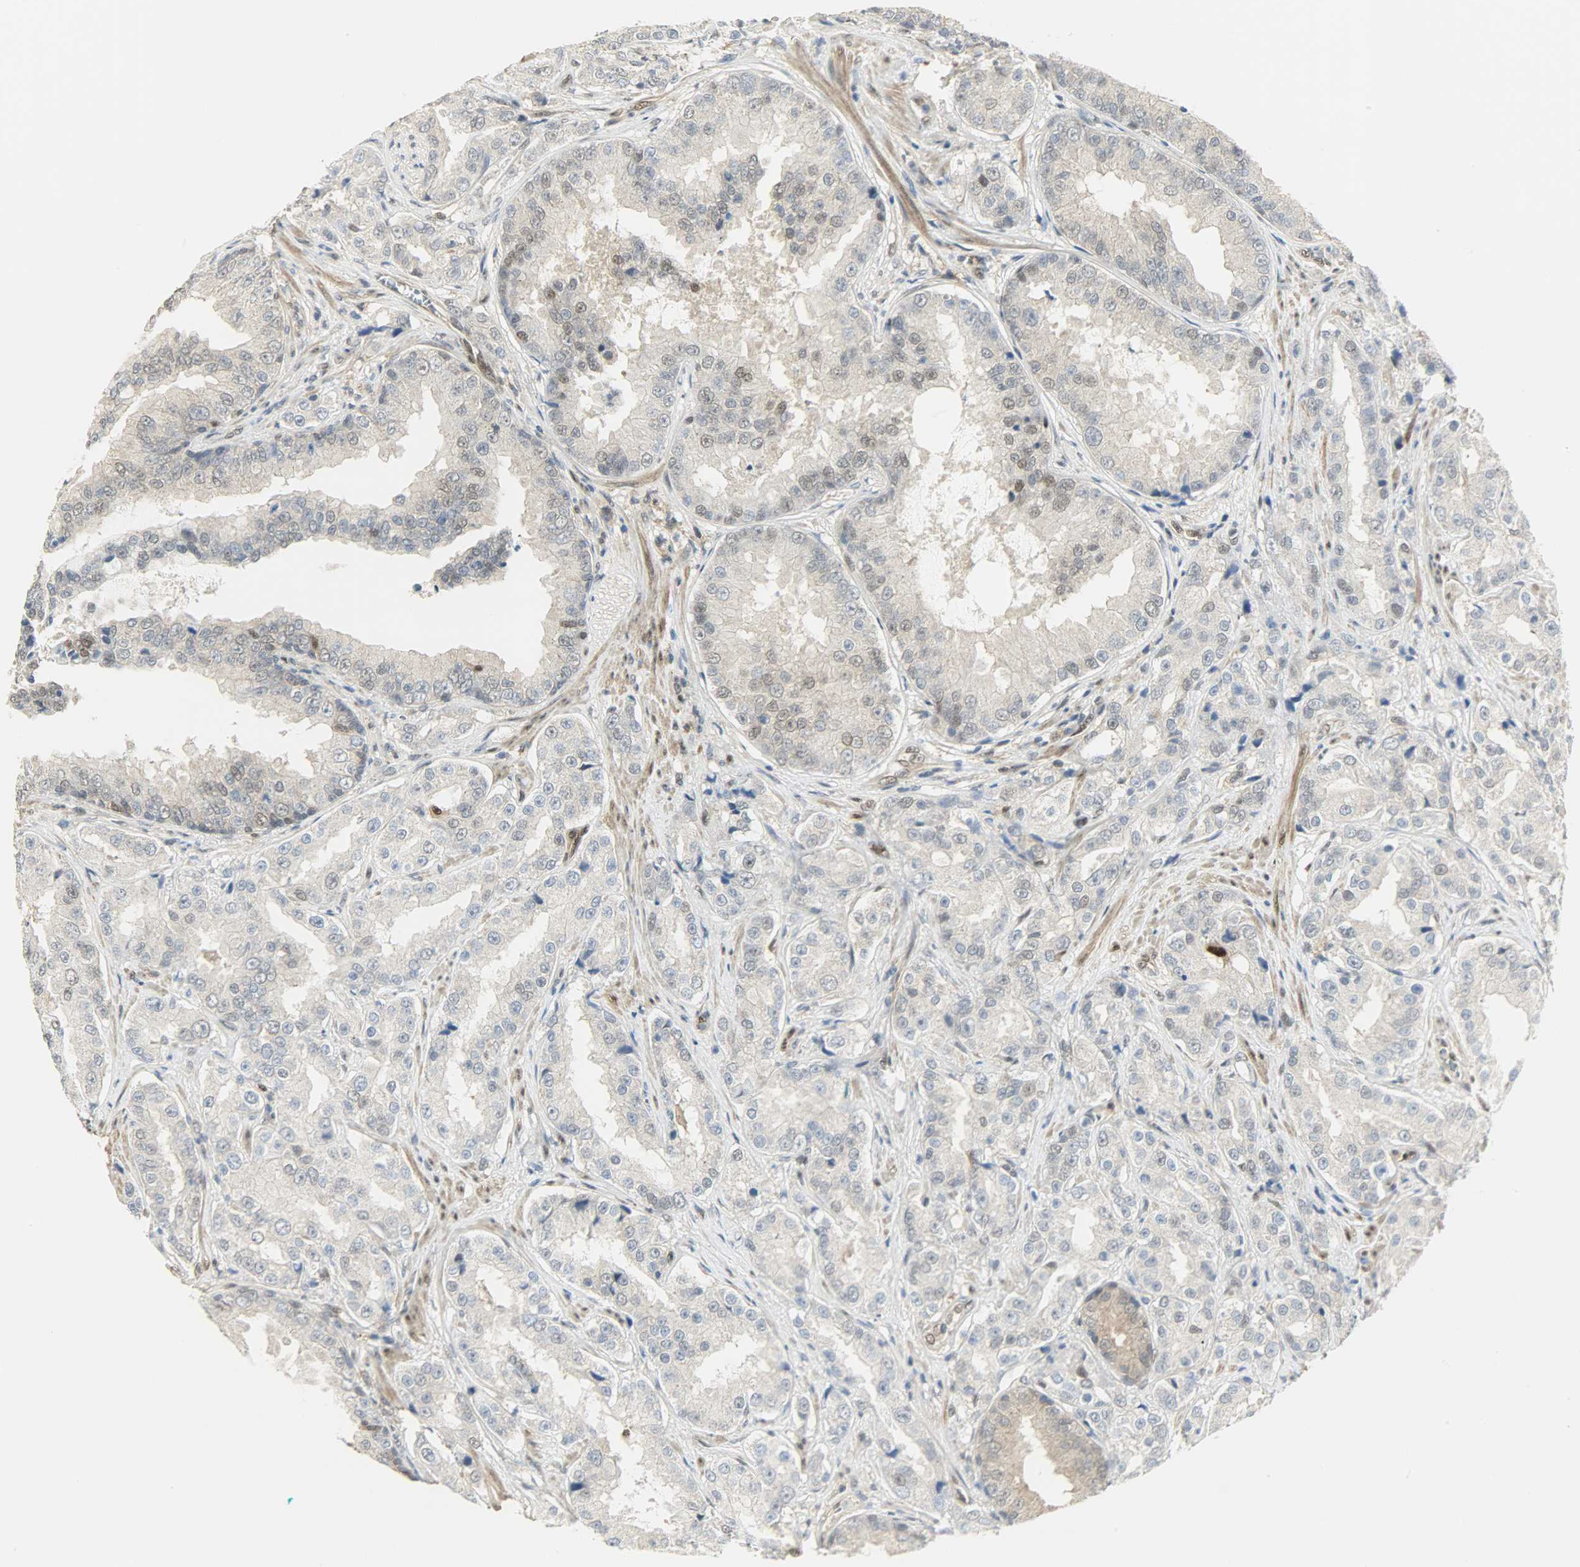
{"staining": {"intensity": "negative", "quantity": "none", "location": "none"}, "tissue": "prostate cancer", "cell_type": "Tumor cells", "image_type": "cancer", "snomed": [{"axis": "morphology", "description": "Adenocarcinoma, High grade"}, {"axis": "topography", "description": "Prostate"}], "caption": "Tumor cells are negative for protein expression in human prostate adenocarcinoma (high-grade).", "gene": "NPEPL1", "patient": {"sex": "male", "age": 73}}